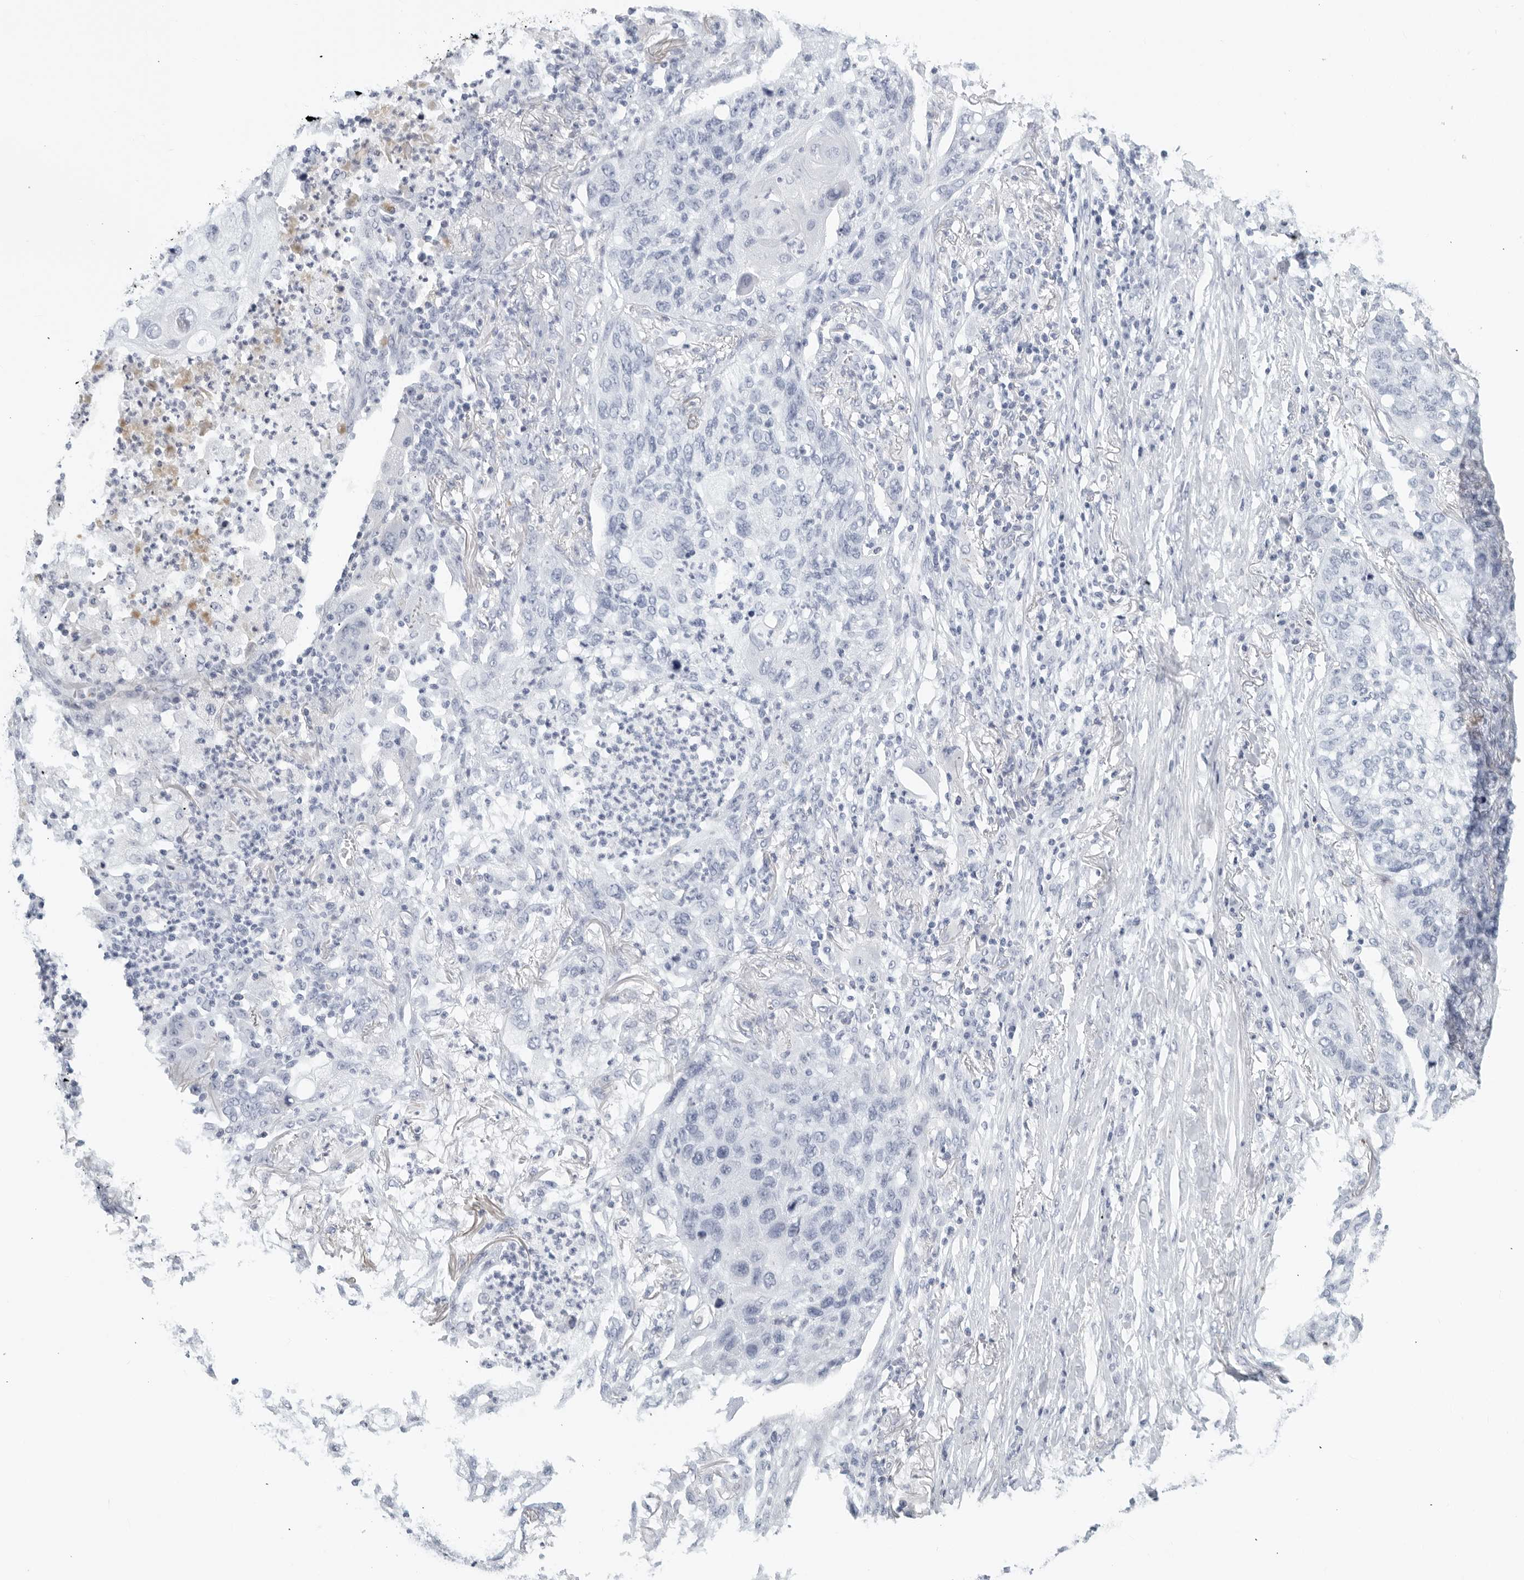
{"staining": {"intensity": "negative", "quantity": "none", "location": "none"}, "tissue": "lung cancer", "cell_type": "Tumor cells", "image_type": "cancer", "snomed": [{"axis": "morphology", "description": "Squamous cell carcinoma, NOS"}, {"axis": "topography", "description": "Lung"}], "caption": "Lung squamous cell carcinoma was stained to show a protein in brown. There is no significant staining in tumor cells. (Immunohistochemistry (ihc), brightfield microscopy, high magnification).", "gene": "FGG", "patient": {"sex": "female", "age": 63}}